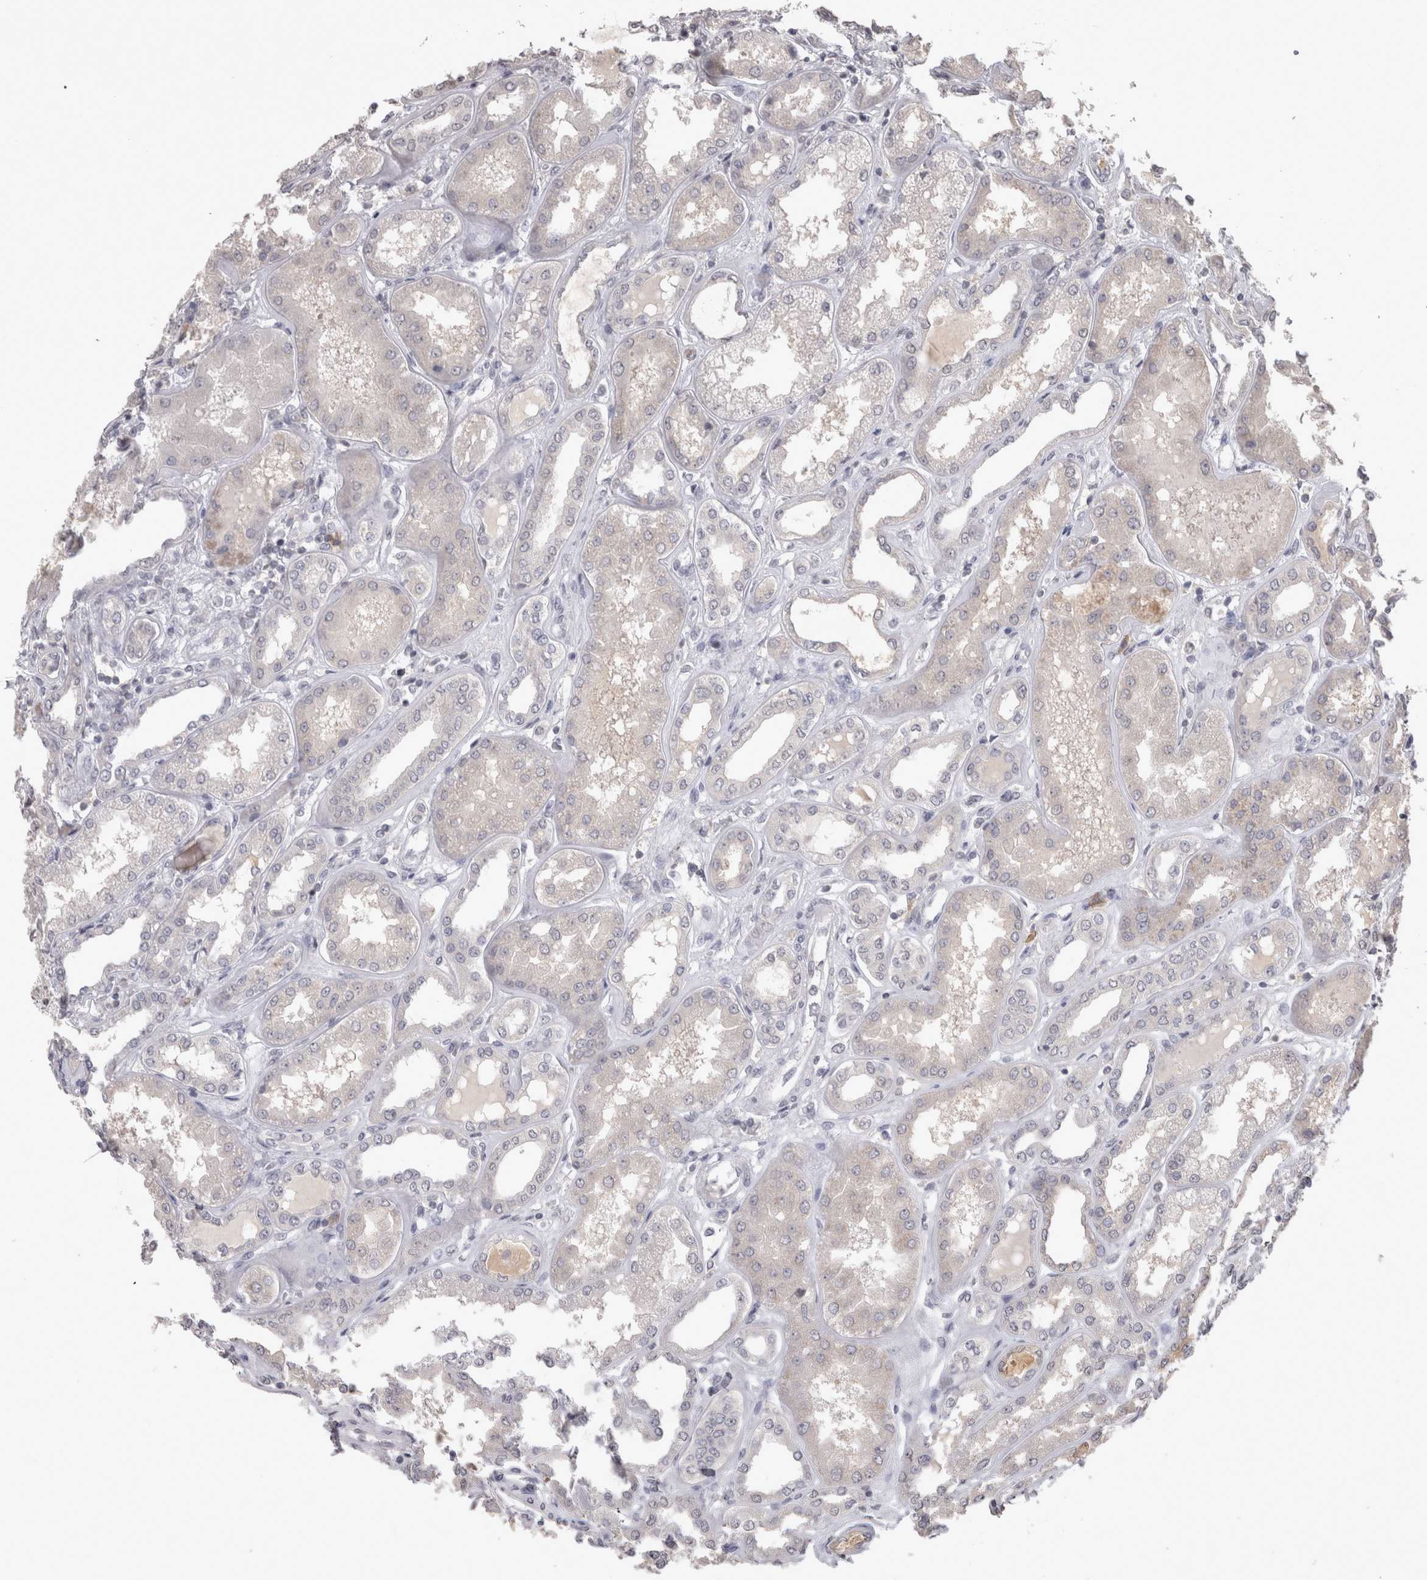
{"staining": {"intensity": "negative", "quantity": "none", "location": "none"}, "tissue": "kidney", "cell_type": "Cells in glomeruli", "image_type": "normal", "snomed": [{"axis": "morphology", "description": "Normal tissue, NOS"}, {"axis": "topography", "description": "Kidney"}], "caption": "This is an immunohistochemistry (IHC) micrograph of benign kidney. There is no positivity in cells in glomeruli.", "gene": "LAX1", "patient": {"sex": "female", "age": 56}}